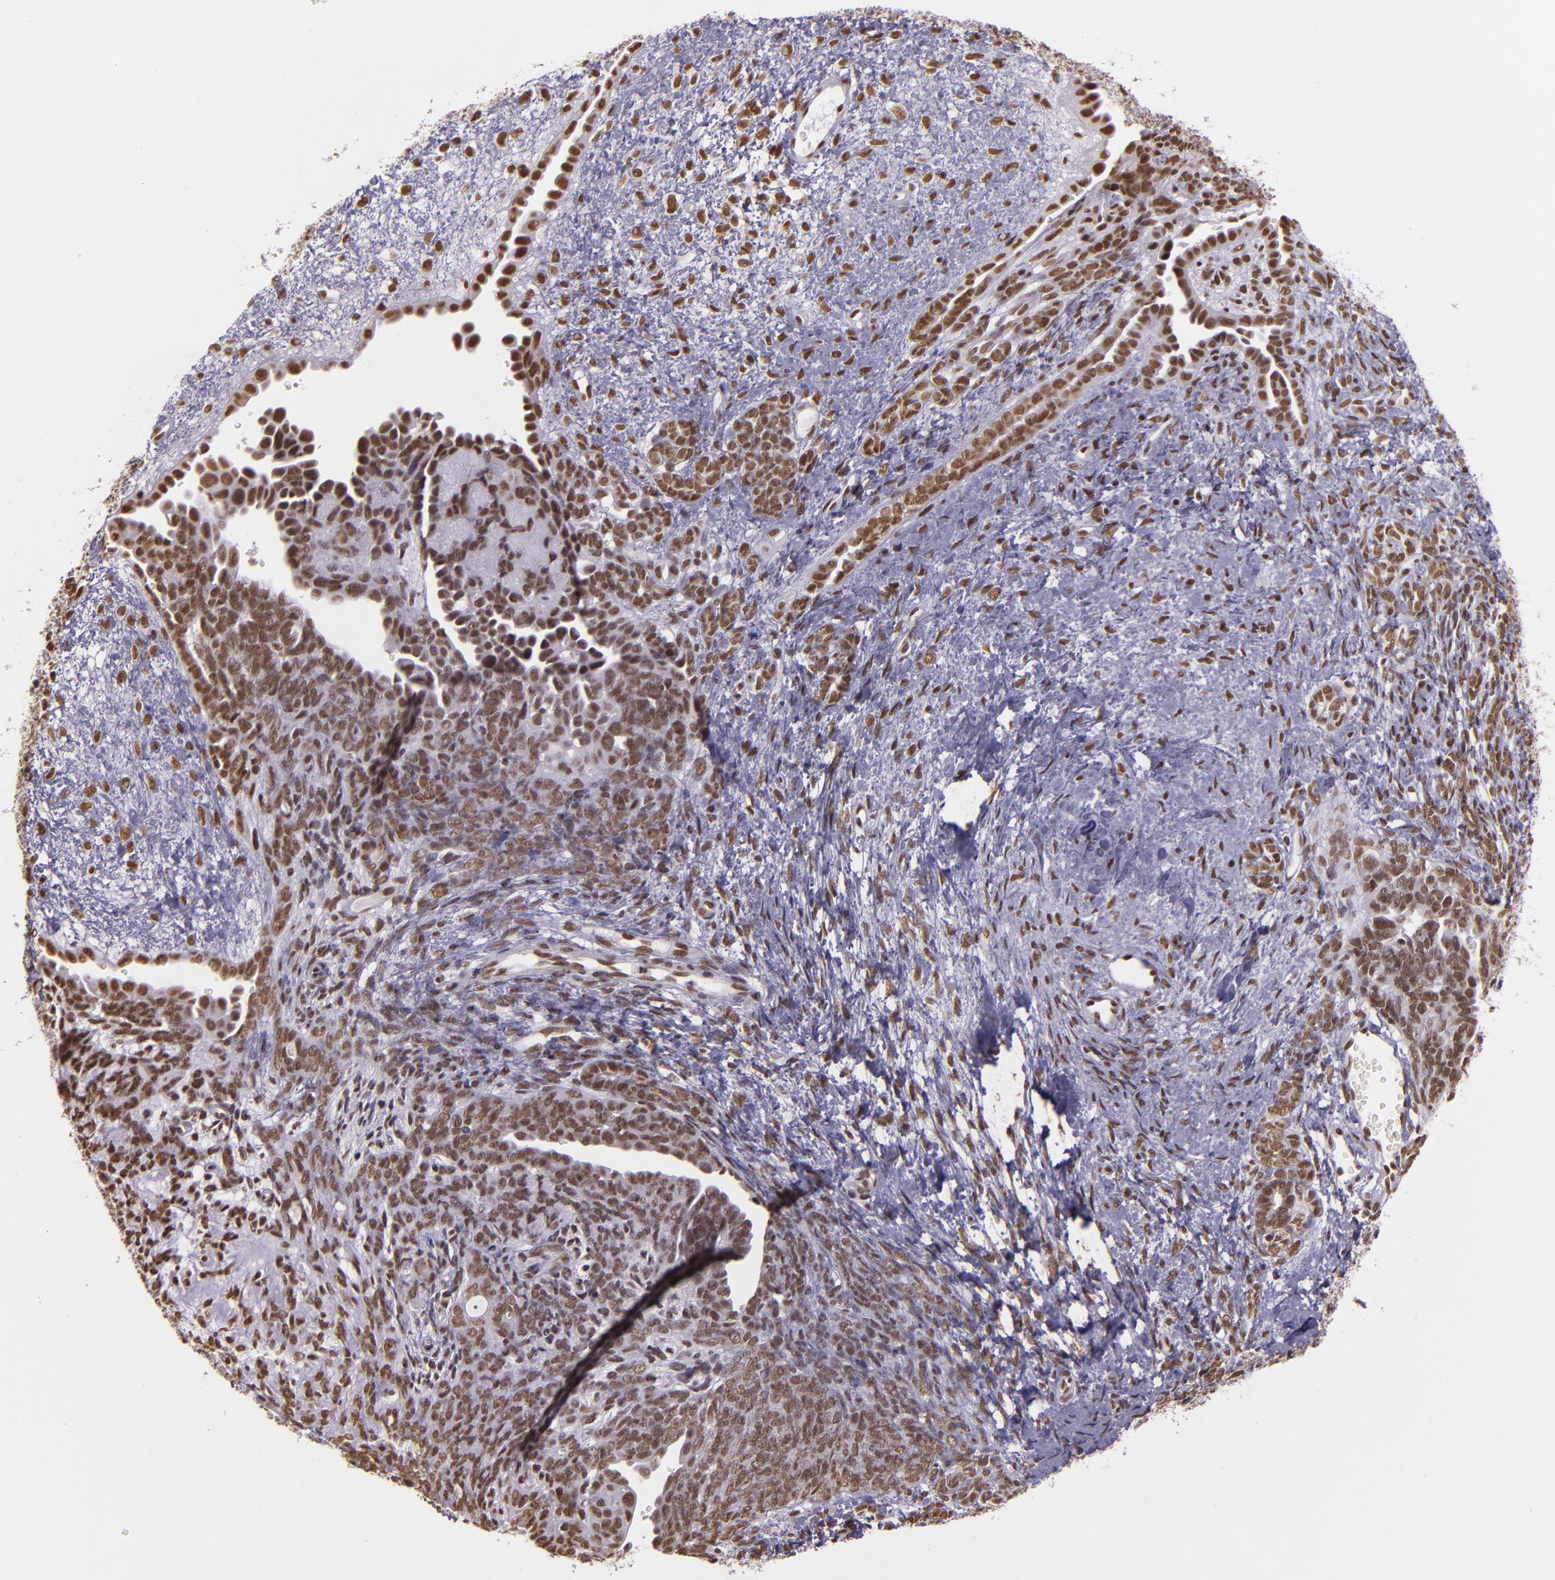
{"staining": {"intensity": "strong", "quantity": ">75%", "location": "nuclear"}, "tissue": "endometrial cancer", "cell_type": "Tumor cells", "image_type": "cancer", "snomed": [{"axis": "morphology", "description": "Neoplasm, malignant, NOS"}, {"axis": "topography", "description": "Endometrium"}], "caption": "IHC (DAB) staining of human neoplasm (malignant) (endometrial) reveals strong nuclear protein expression in approximately >75% of tumor cells.", "gene": "USF1", "patient": {"sex": "female", "age": 74}}